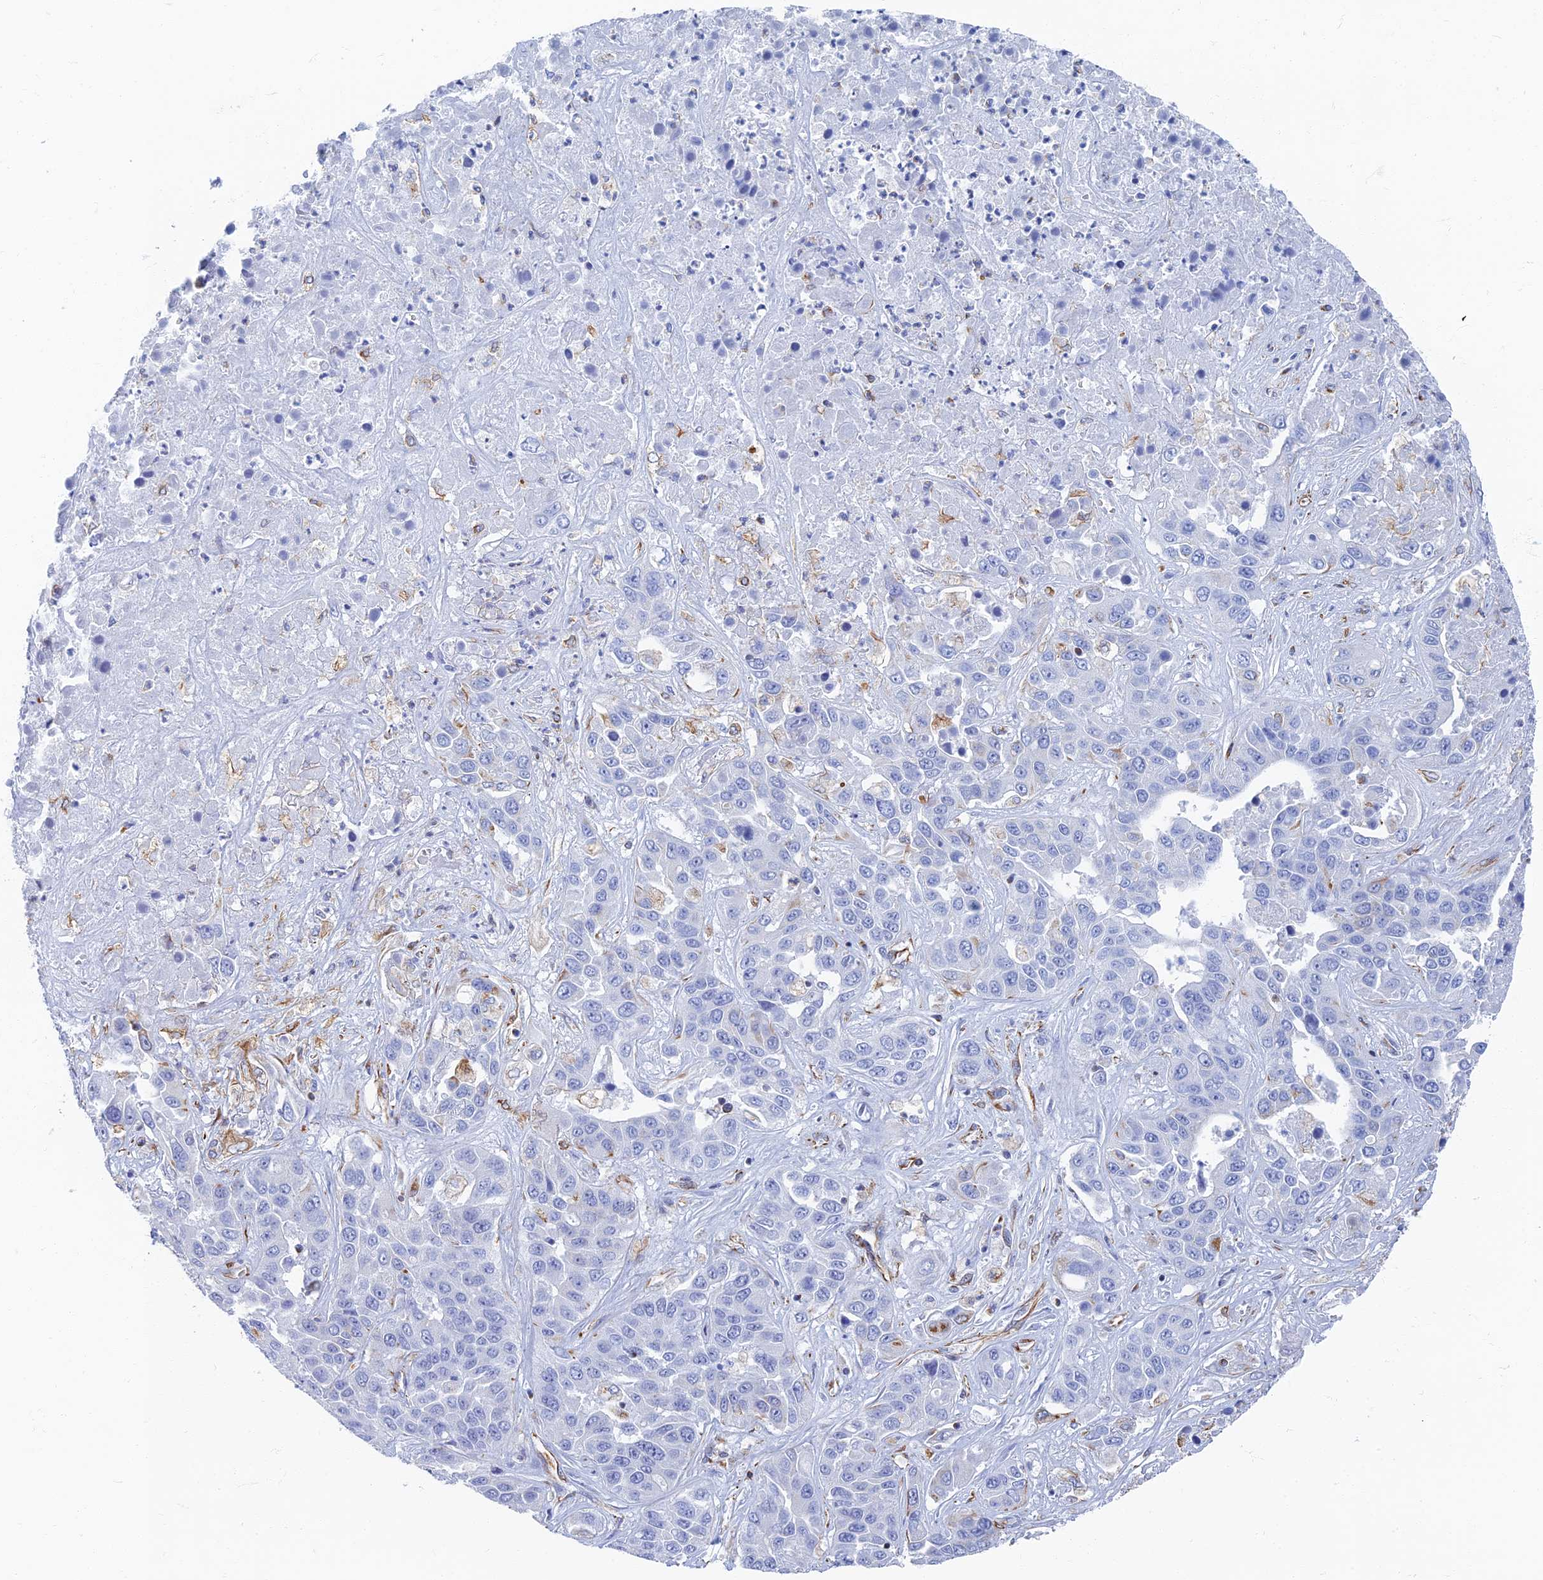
{"staining": {"intensity": "negative", "quantity": "none", "location": "none"}, "tissue": "liver cancer", "cell_type": "Tumor cells", "image_type": "cancer", "snomed": [{"axis": "morphology", "description": "Cholangiocarcinoma"}, {"axis": "topography", "description": "Liver"}], "caption": "IHC micrograph of neoplastic tissue: cholangiocarcinoma (liver) stained with DAB demonstrates no significant protein expression in tumor cells. (DAB immunohistochemistry (IHC), high magnification).", "gene": "RMC1", "patient": {"sex": "female", "age": 52}}